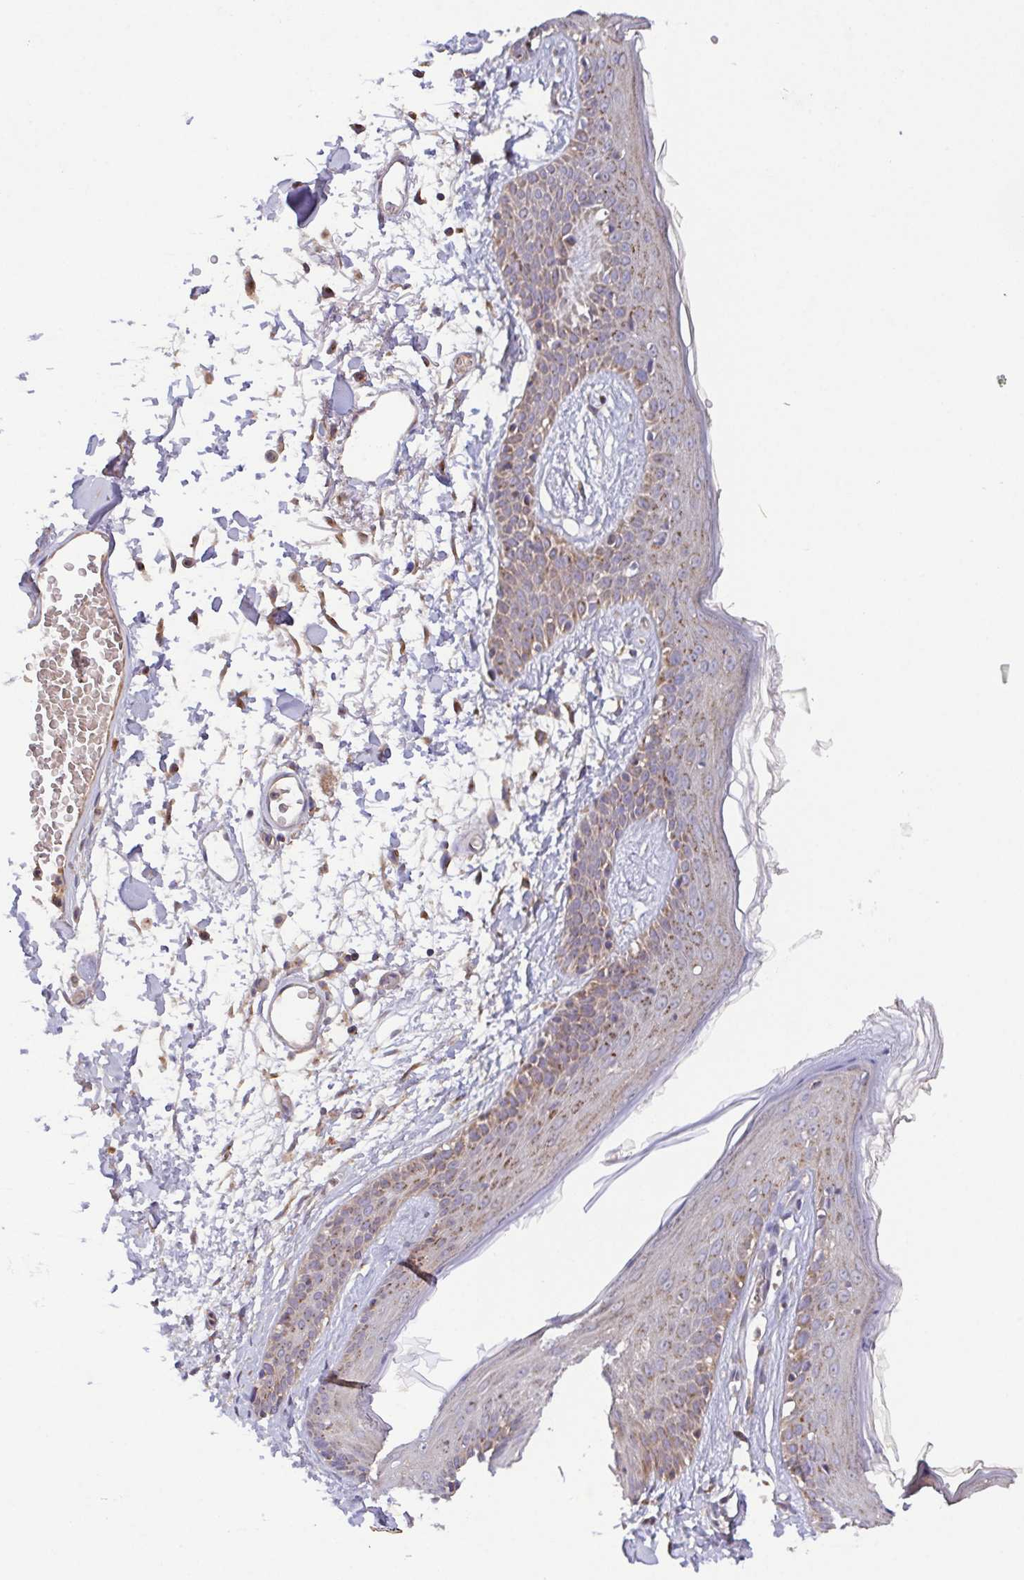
{"staining": {"intensity": "moderate", "quantity": ">75%", "location": "cytoplasmic/membranous"}, "tissue": "skin", "cell_type": "Fibroblasts", "image_type": "normal", "snomed": [{"axis": "morphology", "description": "Normal tissue, NOS"}, {"axis": "topography", "description": "Skin"}], "caption": "Normal skin exhibits moderate cytoplasmic/membranous positivity in about >75% of fibroblasts, visualized by immunohistochemistry. The protein is shown in brown color, while the nuclei are stained blue.", "gene": "TM9SF4", "patient": {"sex": "male", "age": 79}}